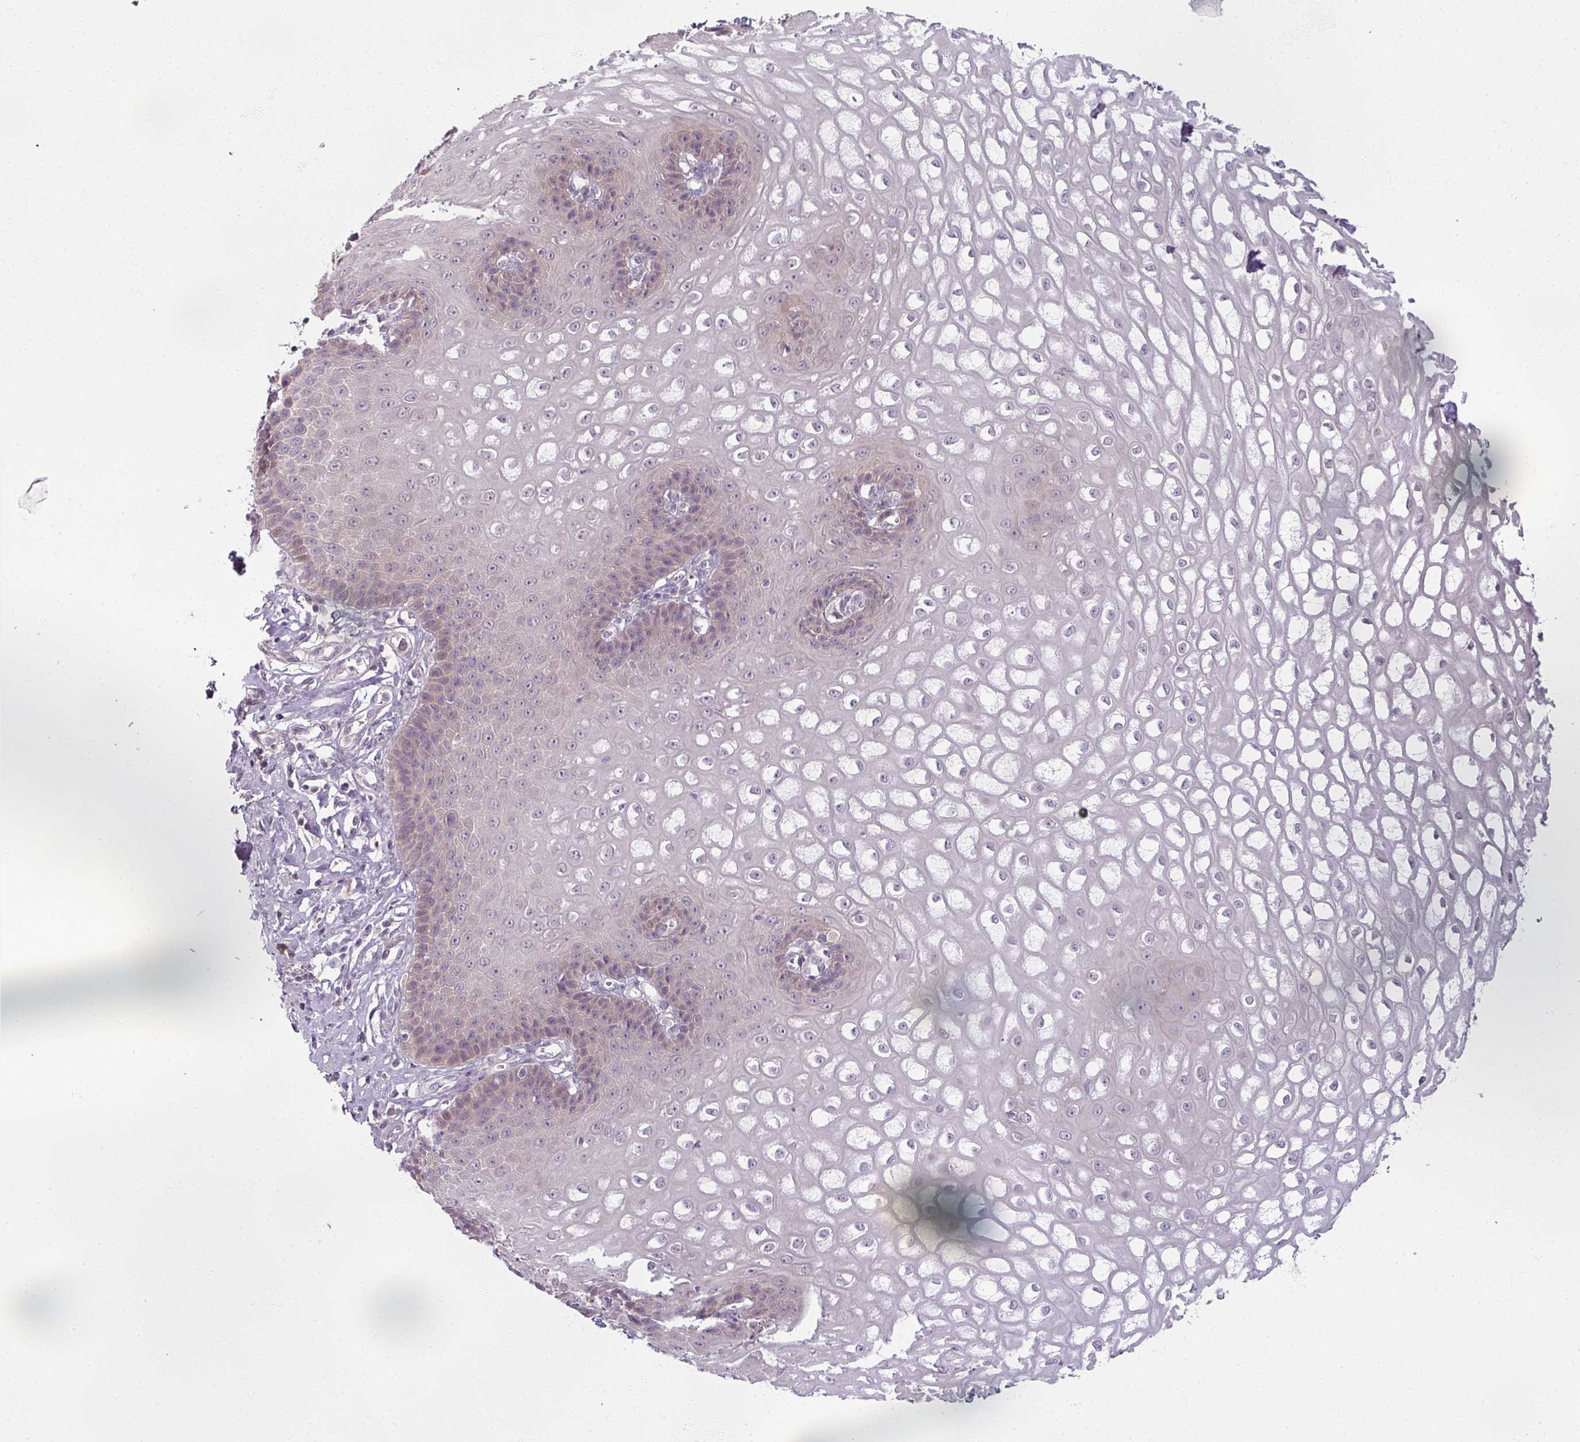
{"staining": {"intensity": "weak", "quantity": "<25%", "location": "nuclear"}, "tissue": "esophagus", "cell_type": "Squamous epithelial cells", "image_type": "normal", "snomed": [{"axis": "morphology", "description": "Normal tissue, NOS"}, {"axis": "topography", "description": "Esophagus"}], "caption": "High power microscopy photomicrograph of an immunohistochemistry photomicrograph of normal esophagus, revealing no significant positivity in squamous epithelial cells. Nuclei are stained in blue.", "gene": "MYMK", "patient": {"sex": "male", "age": 67}}